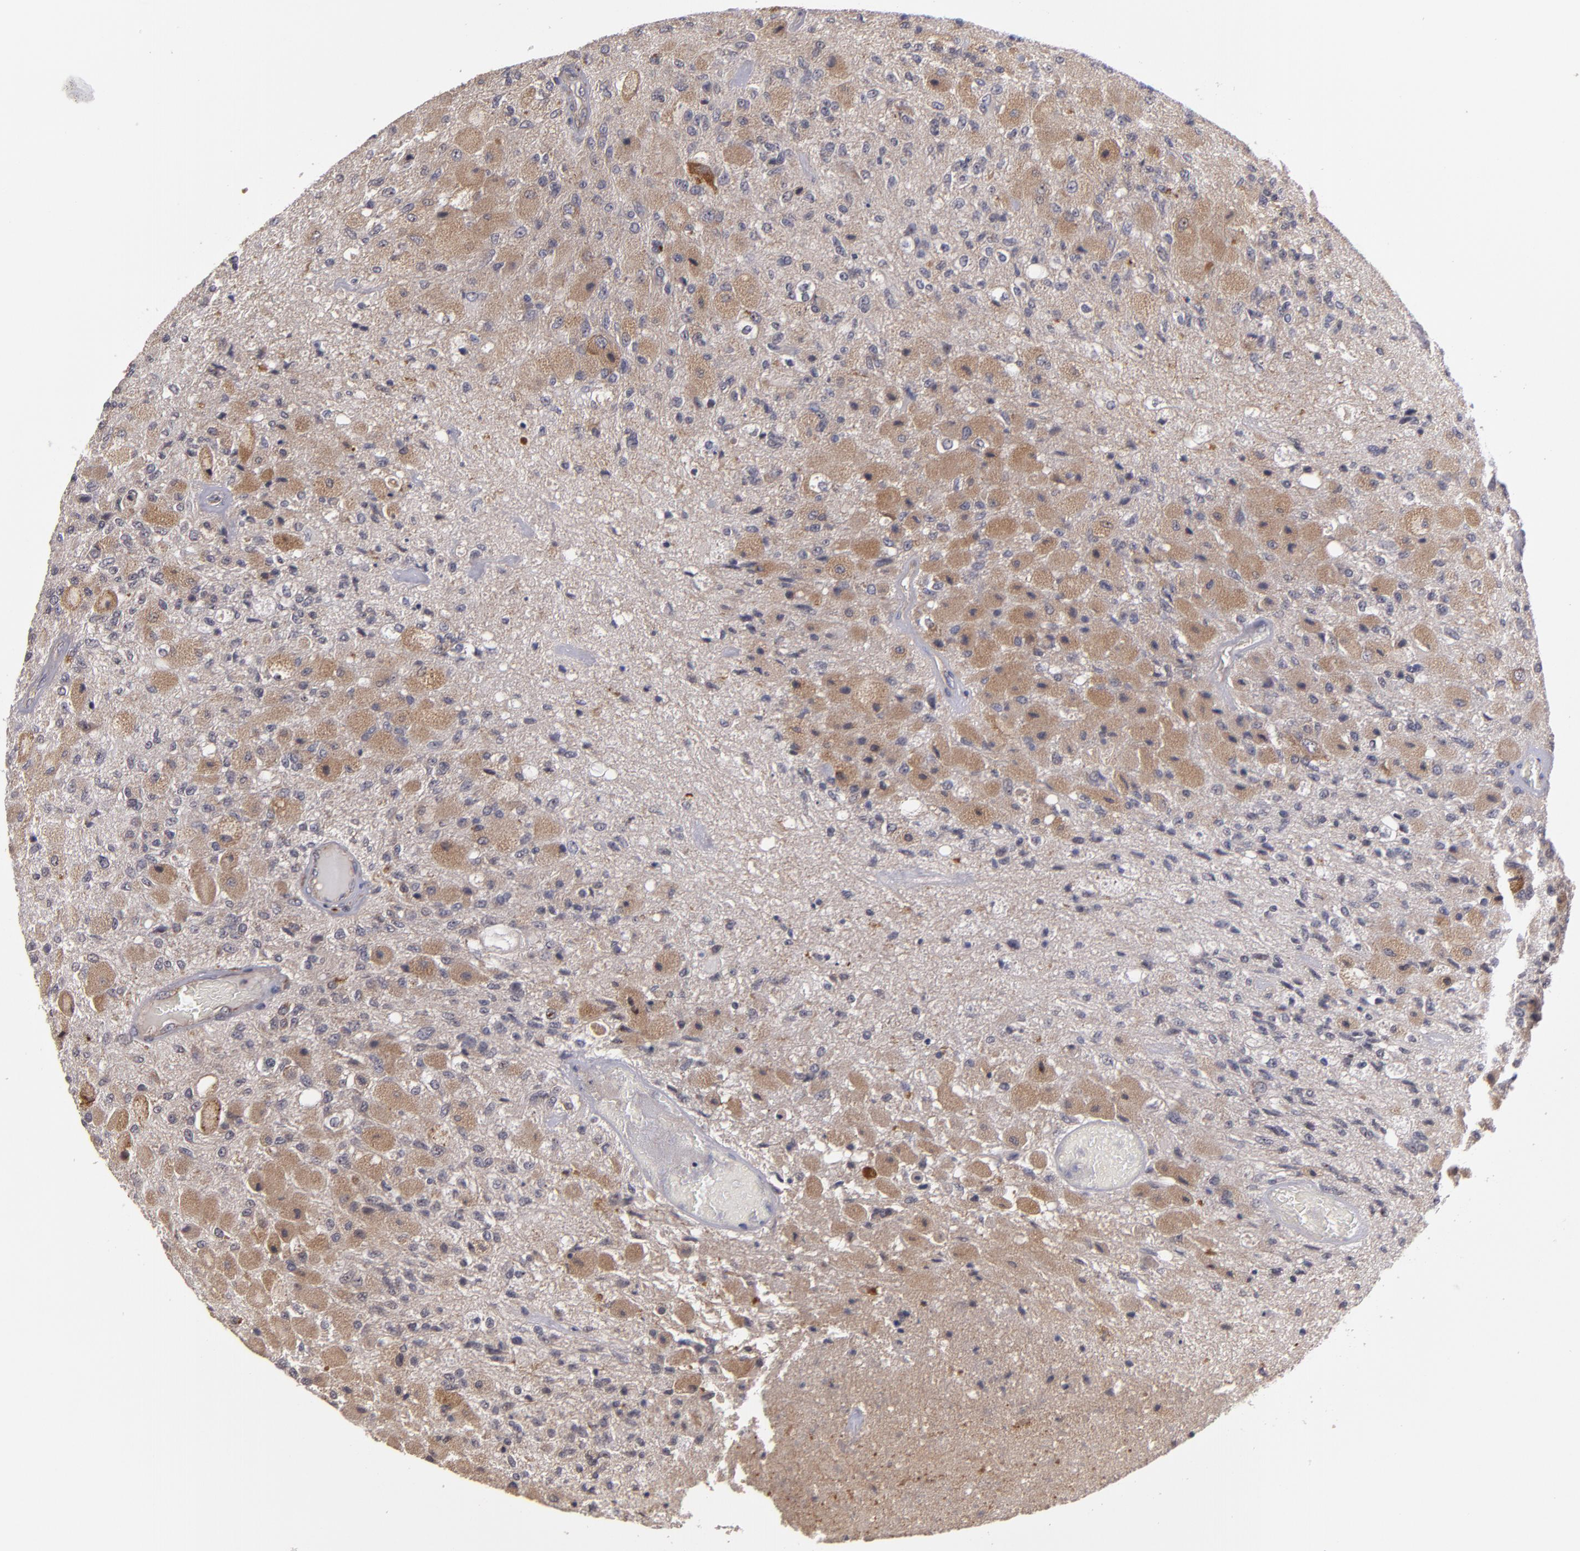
{"staining": {"intensity": "moderate", "quantity": ">75%", "location": "cytoplasmic/membranous"}, "tissue": "glioma", "cell_type": "Tumor cells", "image_type": "cancer", "snomed": [{"axis": "morphology", "description": "Normal tissue, NOS"}, {"axis": "morphology", "description": "Glioma, malignant, High grade"}, {"axis": "topography", "description": "Cerebral cortex"}], "caption": "Protein expression analysis of high-grade glioma (malignant) demonstrates moderate cytoplasmic/membranous expression in about >75% of tumor cells.", "gene": "CTSO", "patient": {"sex": "male", "age": 77}}